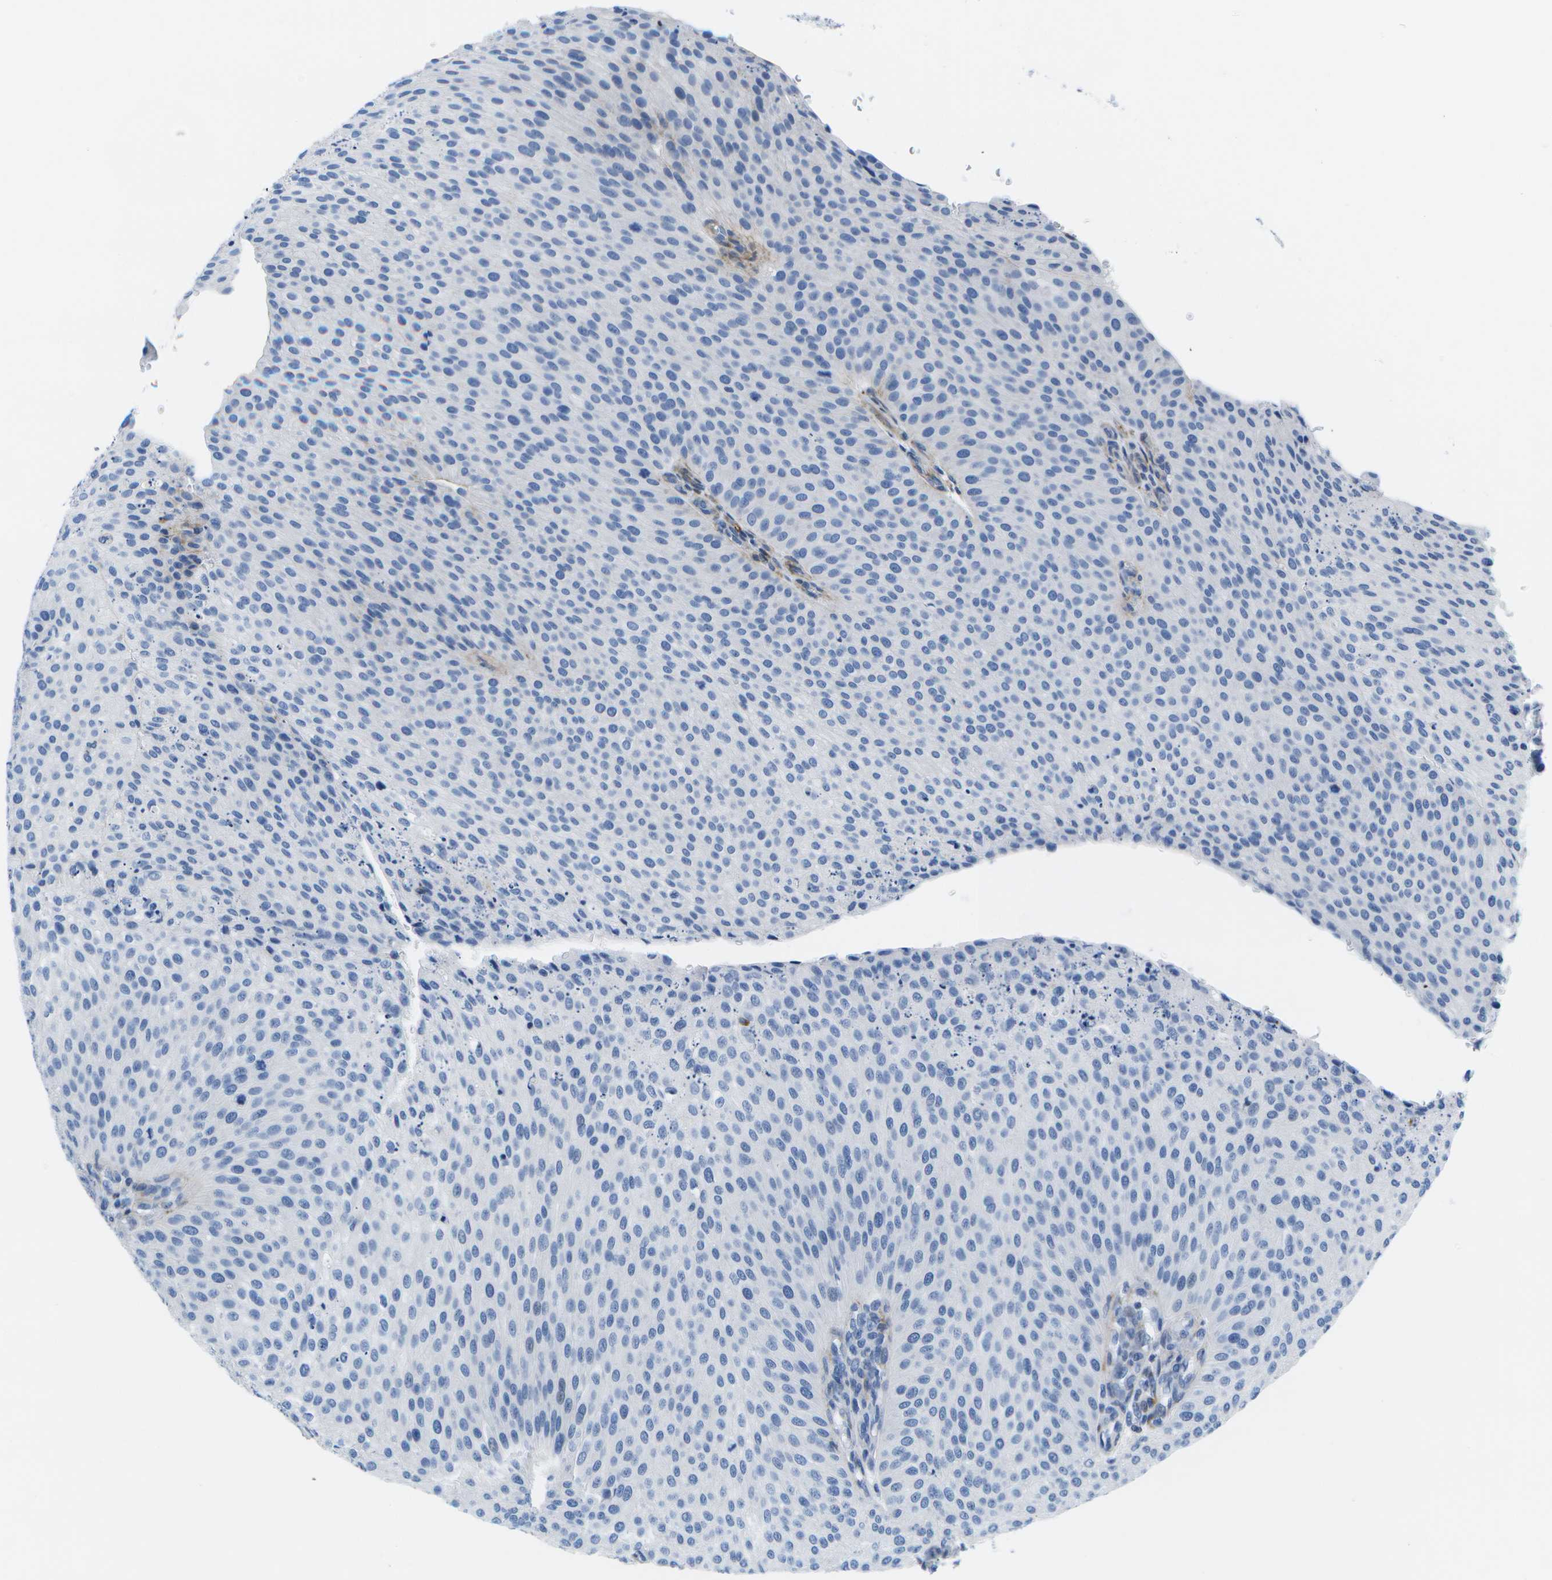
{"staining": {"intensity": "negative", "quantity": "none", "location": "none"}, "tissue": "urothelial cancer", "cell_type": "Tumor cells", "image_type": "cancer", "snomed": [{"axis": "morphology", "description": "Urothelial carcinoma, Low grade"}, {"axis": "topography", "description": "Smooth muscle"}, {"axis": "topography", "description": "Urinary bladder"}], "caption": "There is no significant expression in tumor cells of urothelial cancer.", "gene": "ADGRG6", "patient": {"sex": "male", "age": 60}}